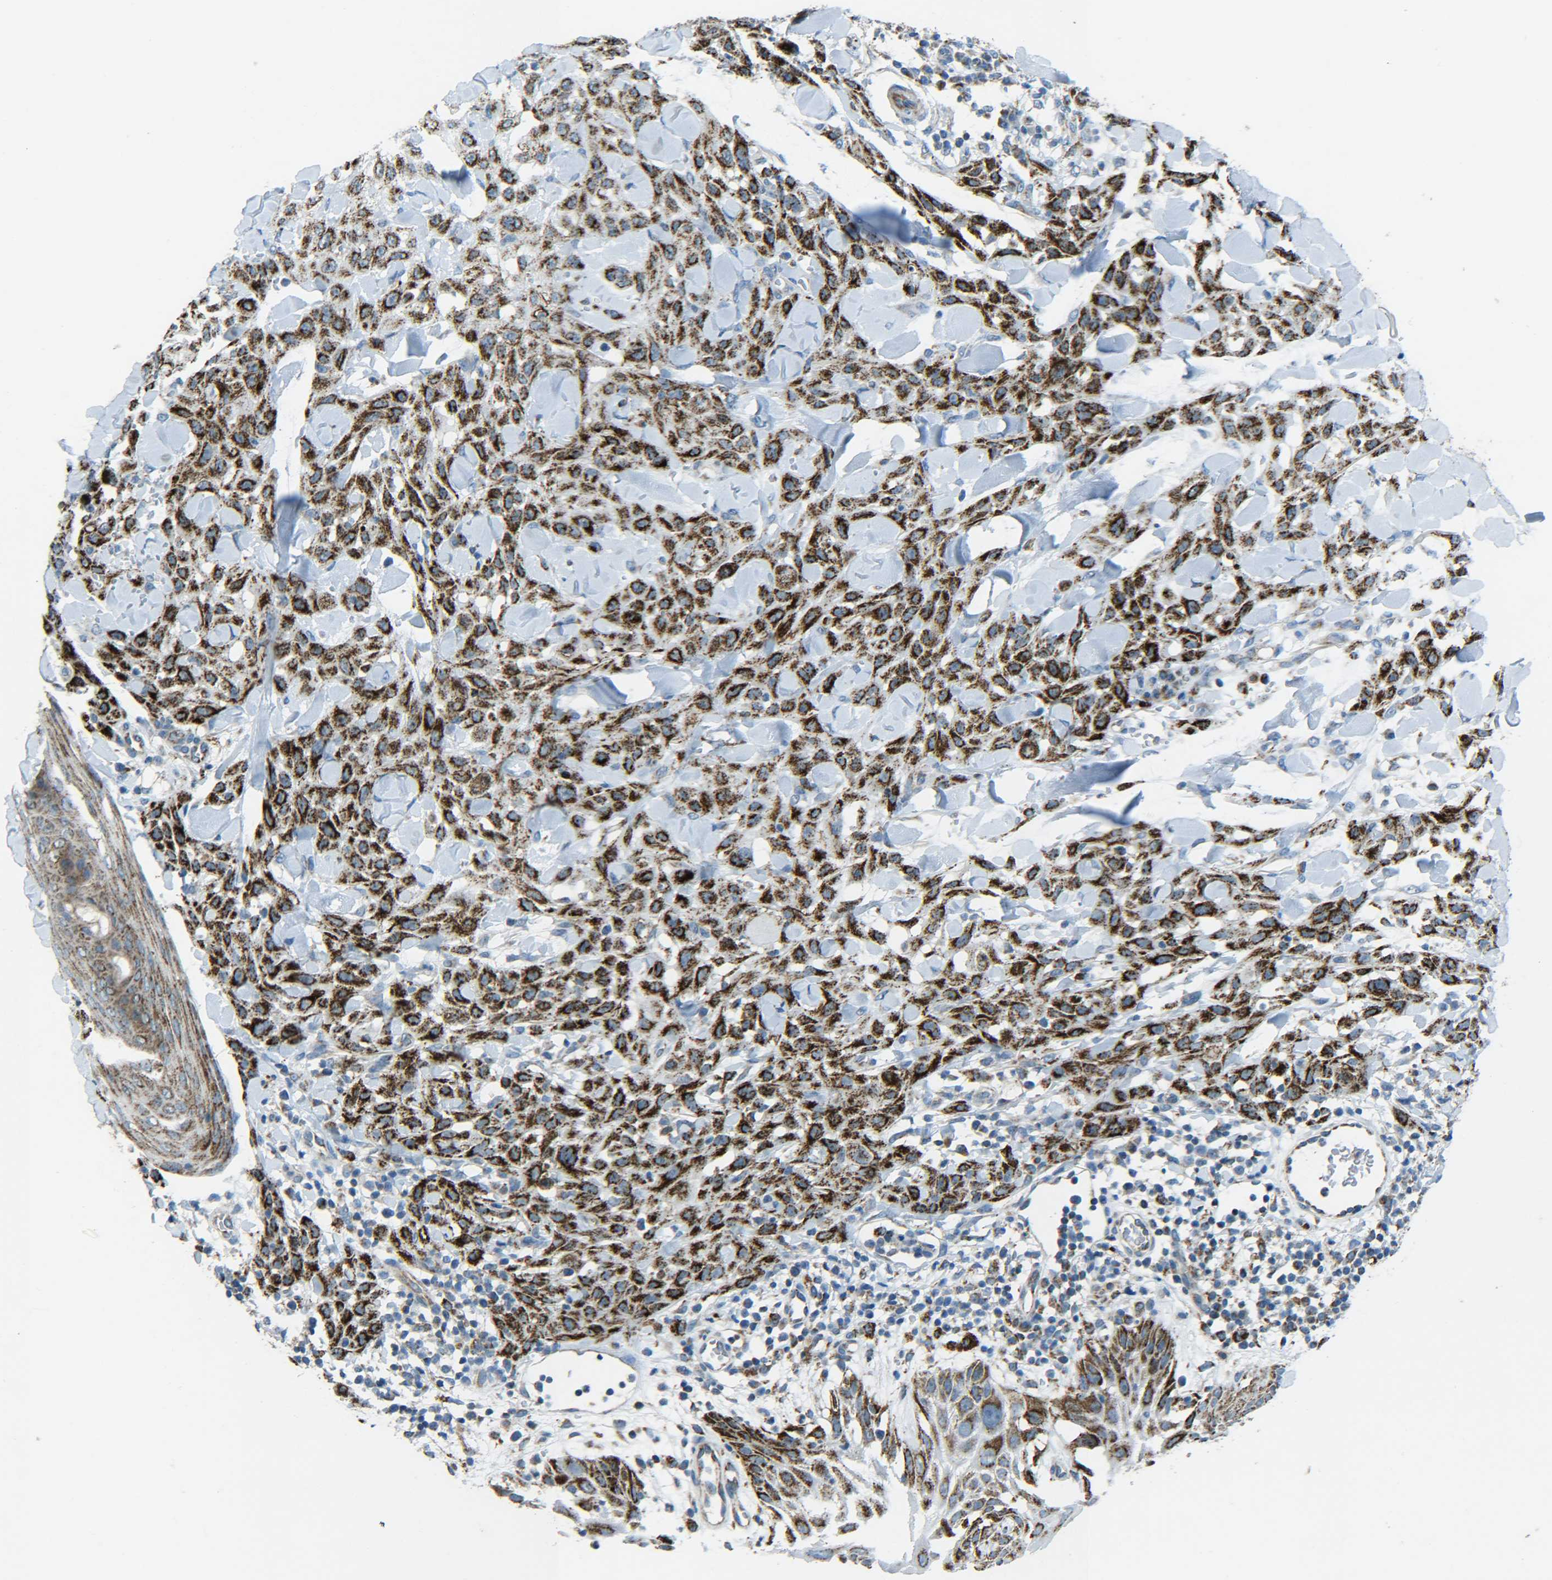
{"staining": {"intensity": "strong", "quantity": ">75%", "location": "cytoplasmic/membranous"}, "tissue": "skin cancer", "cell_type": "Tumor cells", "image_type": "cancer", "snomed": [{"axis": "morphology", "description": "Squamous cell carcinoma, NOS"}, {"axis": "topography", "description": "Skin"}], "caption": "The image displays immunohistochemical staining of skin cancer. There is strong cytoplasmic/membranous staining is appreciated in approximately >75% of tumor cells. The staining is performed using DAB (3,3'-diaminobenzidine) brown chromogen to label protein expression. The nuclei are counter-stained blue using hematoxylin.", "gene": "CYB5R1", "patient": {"sex": "male", "age": 24}}